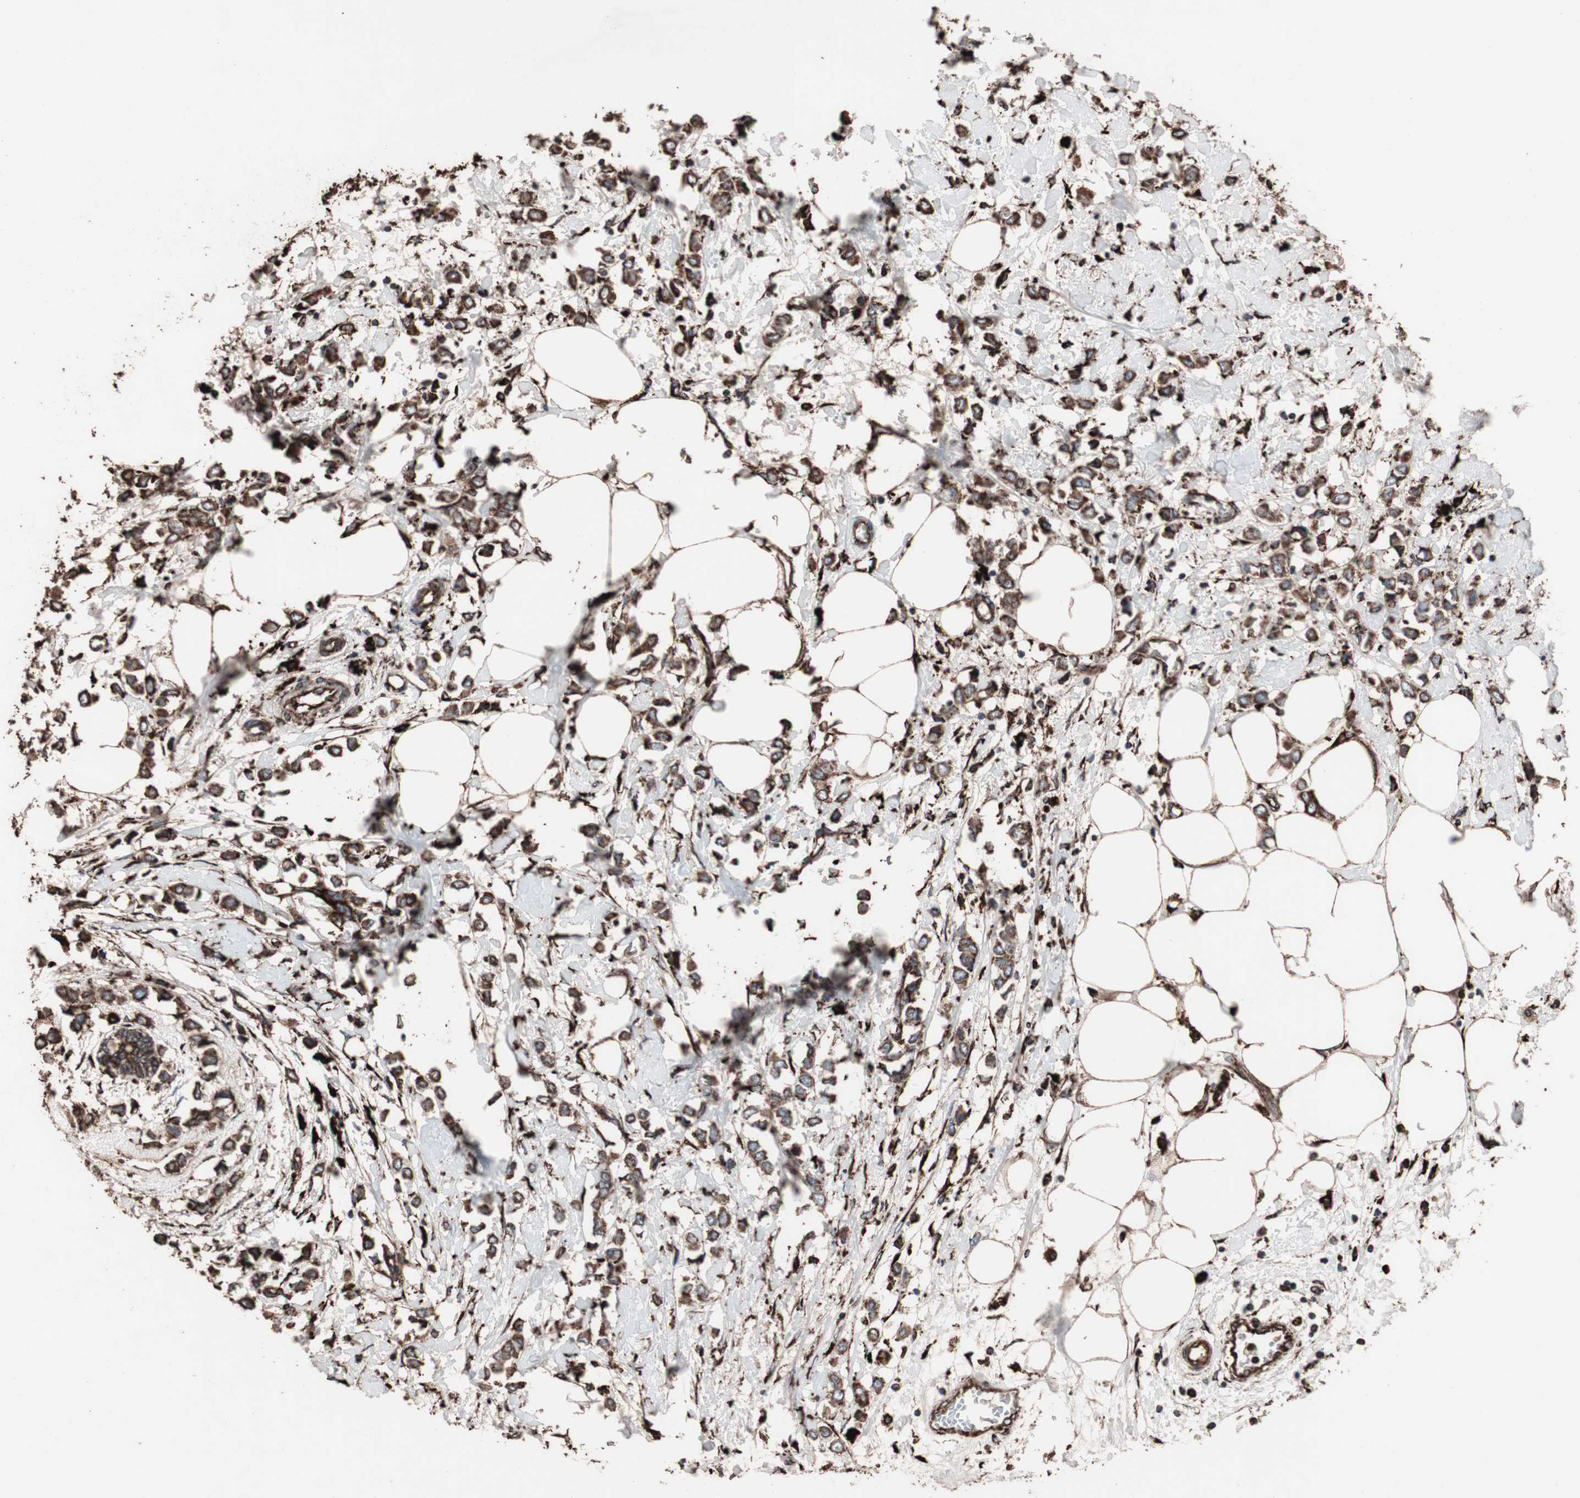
{"staining": {"intensity": "strong", "quantity": ">75%", "location": "cytoplasmic/membranous"}, "tissue": "breast cancer", "cell_type": "Tumor cells", "image_type": "cancer", "snomed": [{"axis": "morphology", "description": "Lobular carcinoma"}, {"axis": "topography", "description": "Breast"}], "caption": "Breast cancer stained for a protein shows strong cytoplasmic/membranous positivity in tumor cells.", "gene": "HSP90B1", "patient": {"sex": "female", "age": 51}}